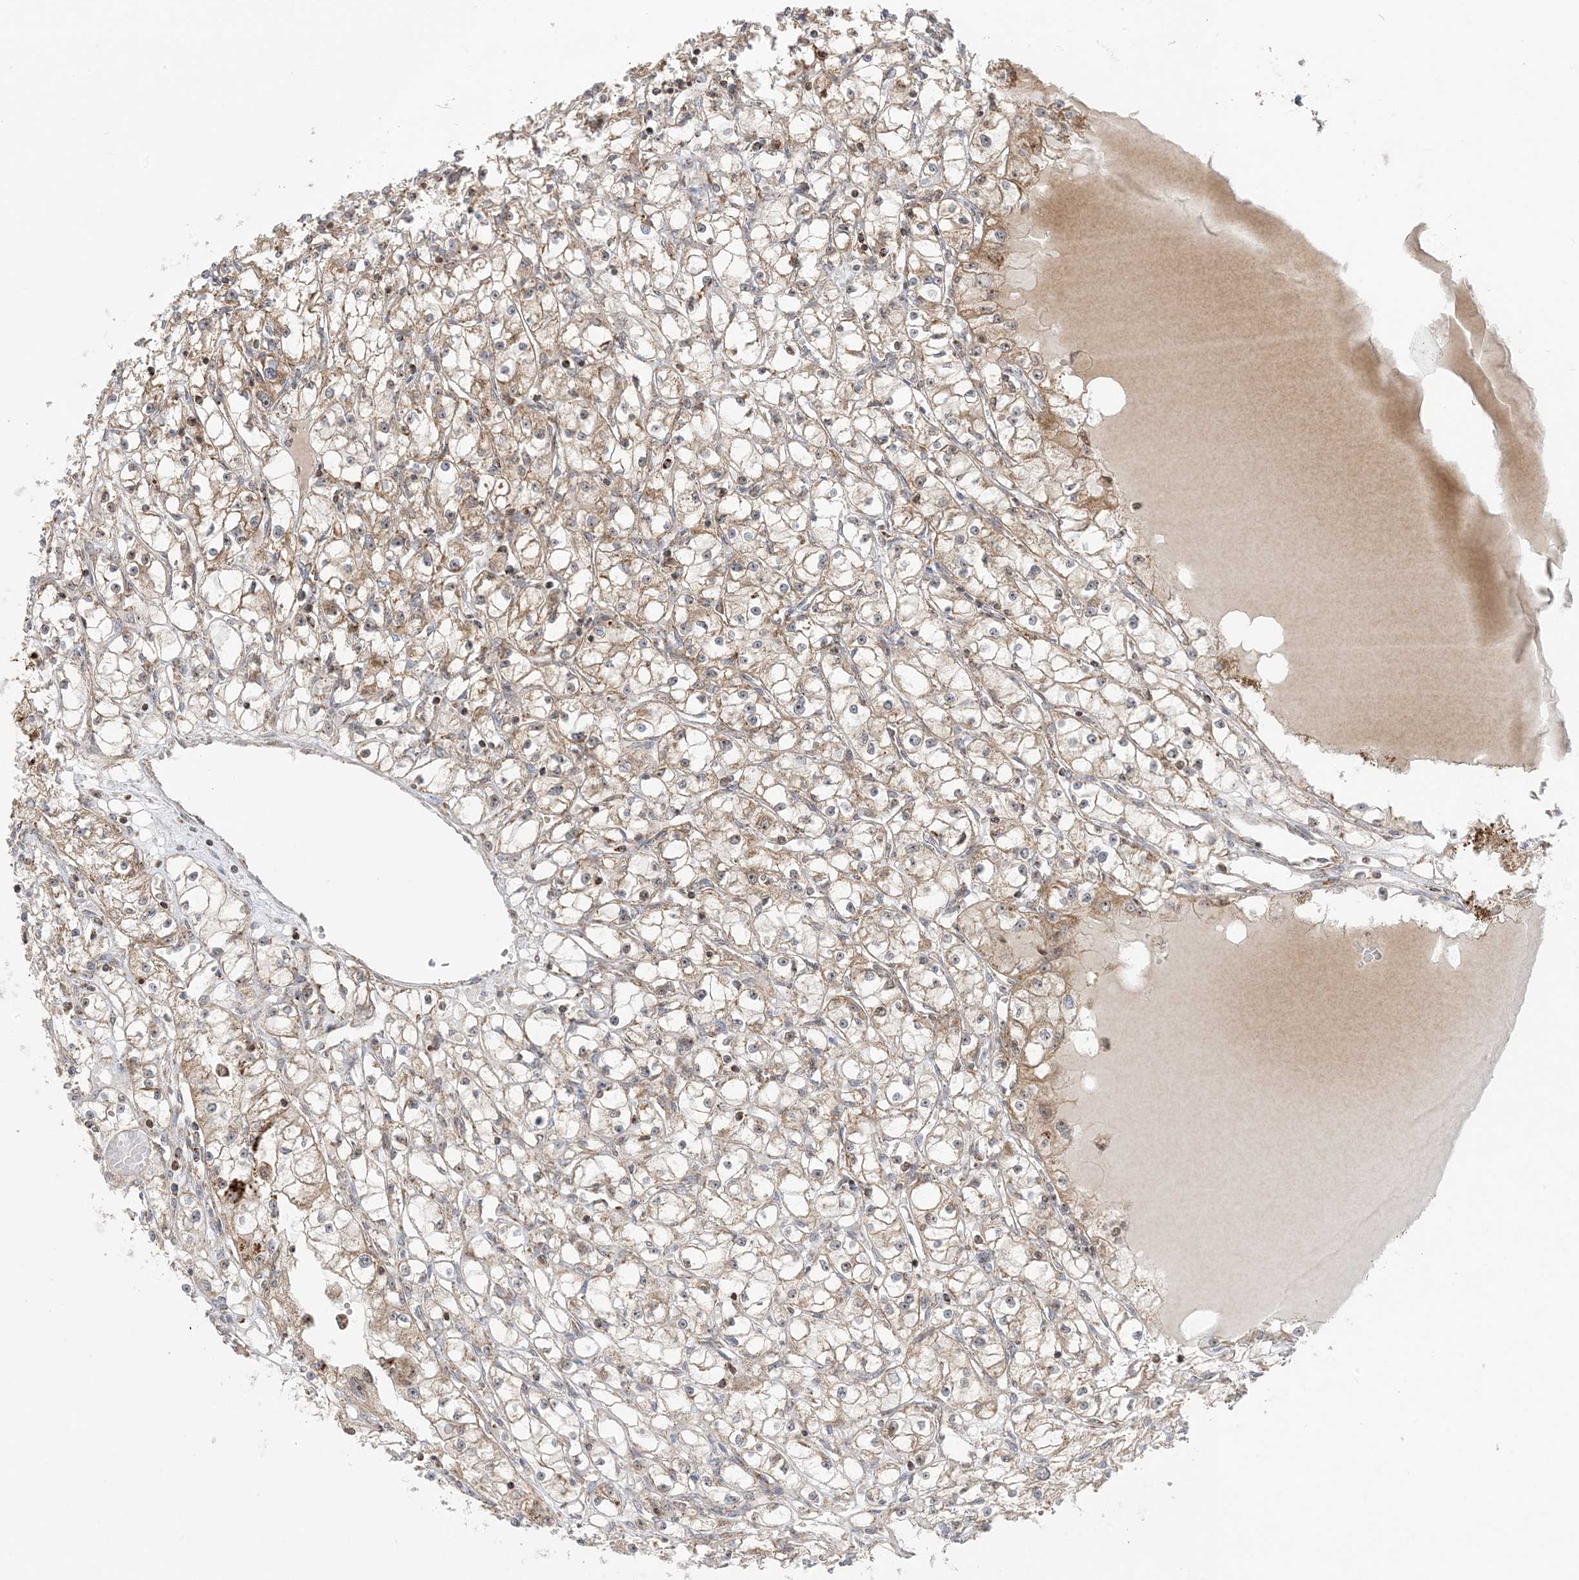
{"staining": {"intensity": "moderate", "quantity": ">75%", "location": "cytoplasmic/membranous,nuclear"}, "tissue": "renal cancer", "cell_type": "Tumor cells", "image_type": "cancer", "snomed": [{"axis": "morphology", "description": "Adenocarcinoma, NOS"}, {"axis": "topography", "description": "Kidney"}], "caption": "Adenocarcinoma (renal) was stained to show a protein in brown. There is medium levels of moderate cytoplasmic/membranous and nuclear expression in about >75% of tumor cells. The staining is performed using DAB brown chromogen to label protein expression. The nuclei are counter-stained blue using hematoxylin.", "gene": "MAPKBP1", "patient": {"sex": "male", "age": 56}}